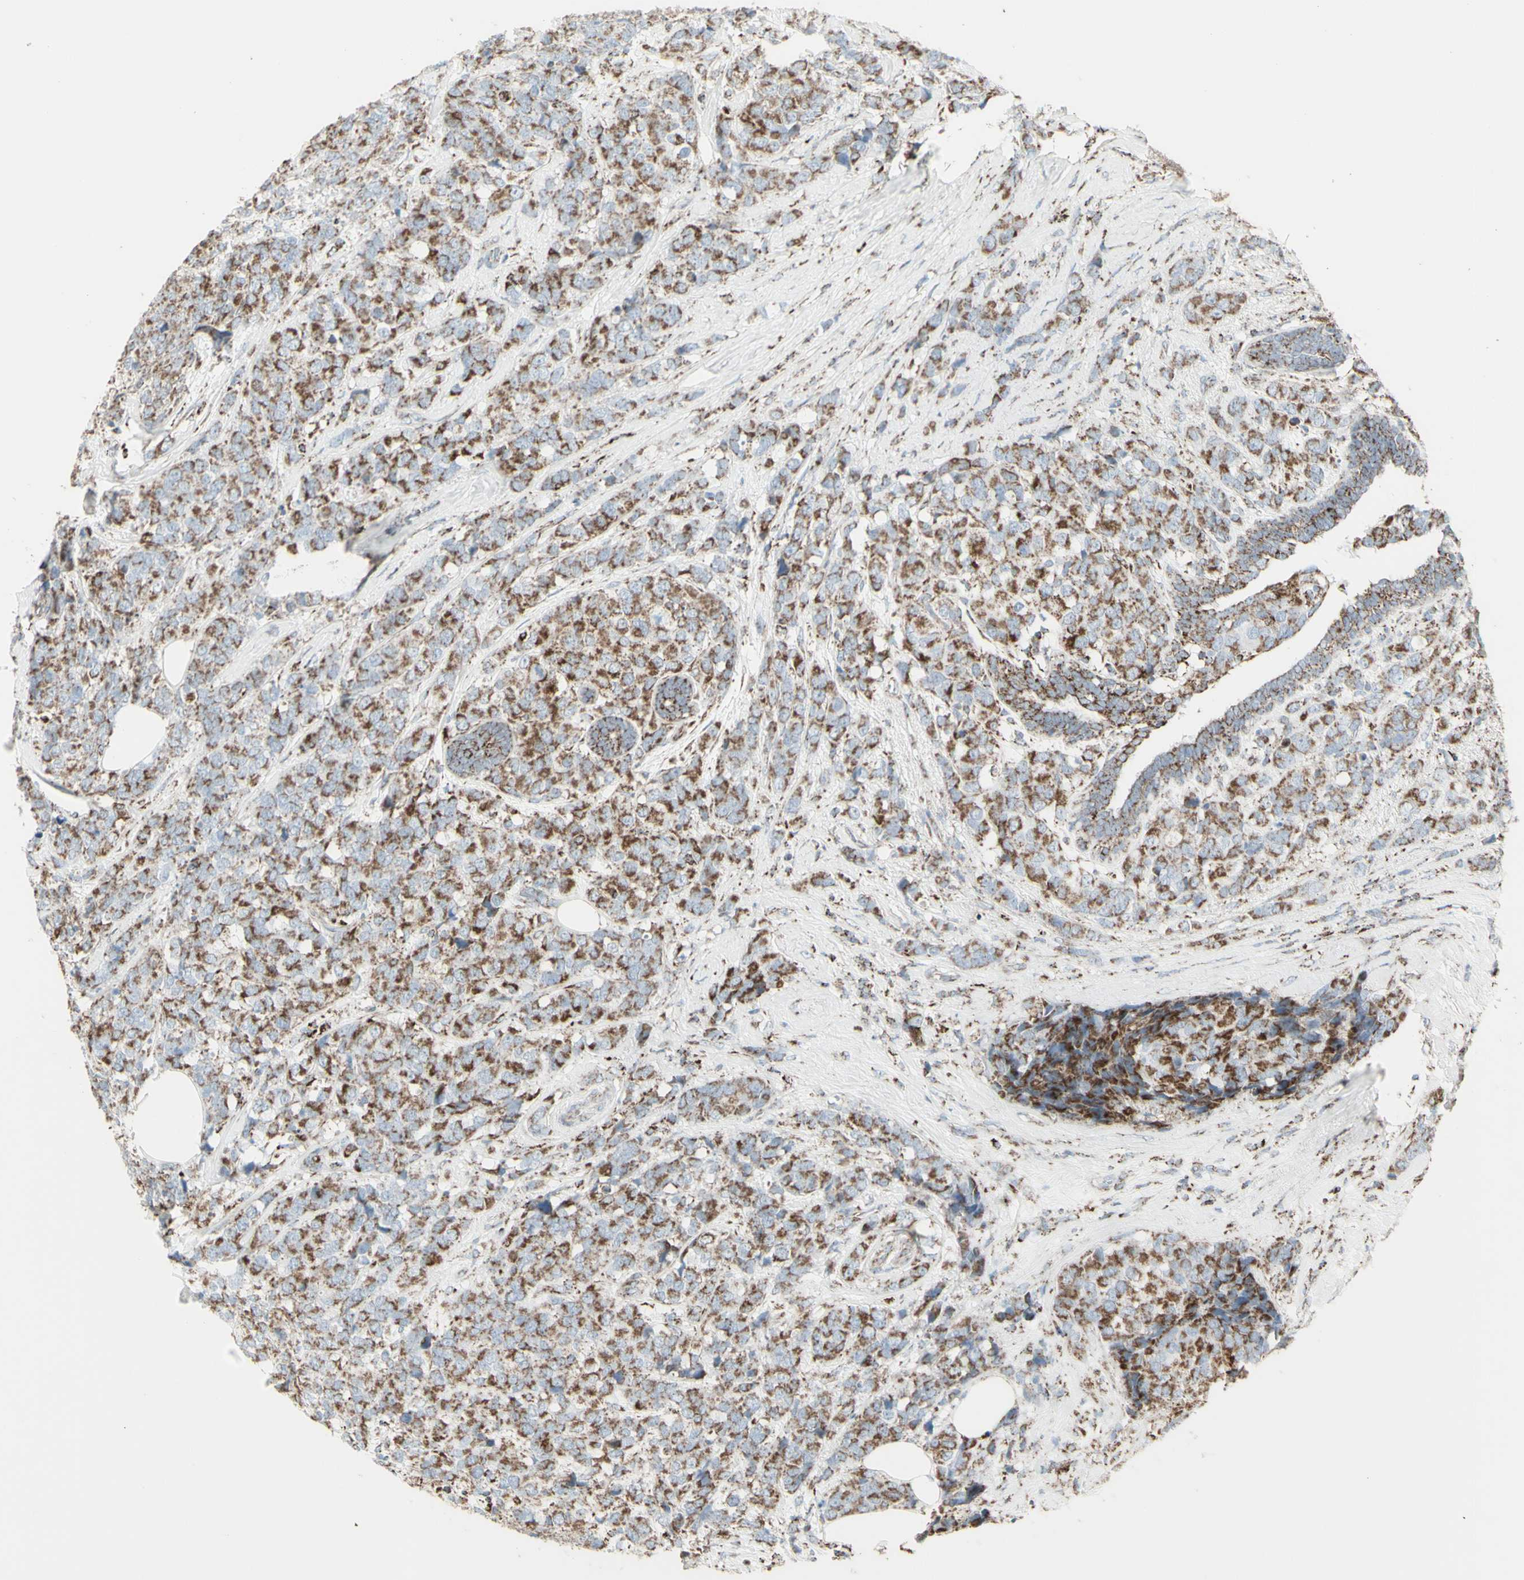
{"staining": {"intensity": "moderate", "quantity": ">75%", "location": "cytoplasmic/membranous"}, "tissue": "breast cancer", "cell_type": "Tumor cells", "image_type": "cancer", "snomed": [{"axis": "morphology", "description": "Lobular carcinoma"}, {"axis": "topography", "description": "Breast"}], "caption": "IHC histopathology image of neoplastic tissue: lobular carcinoma (breast) stained using immunohistochemistry exhibits medium levels of moderate protein expression localized specifically in the cytoplasmic/membranous of tumor cells, appearing as a cytoplasmic/membranous brown color.", "gene": "PLGRKT", "patient": {"sex": "female", "age": 59}}